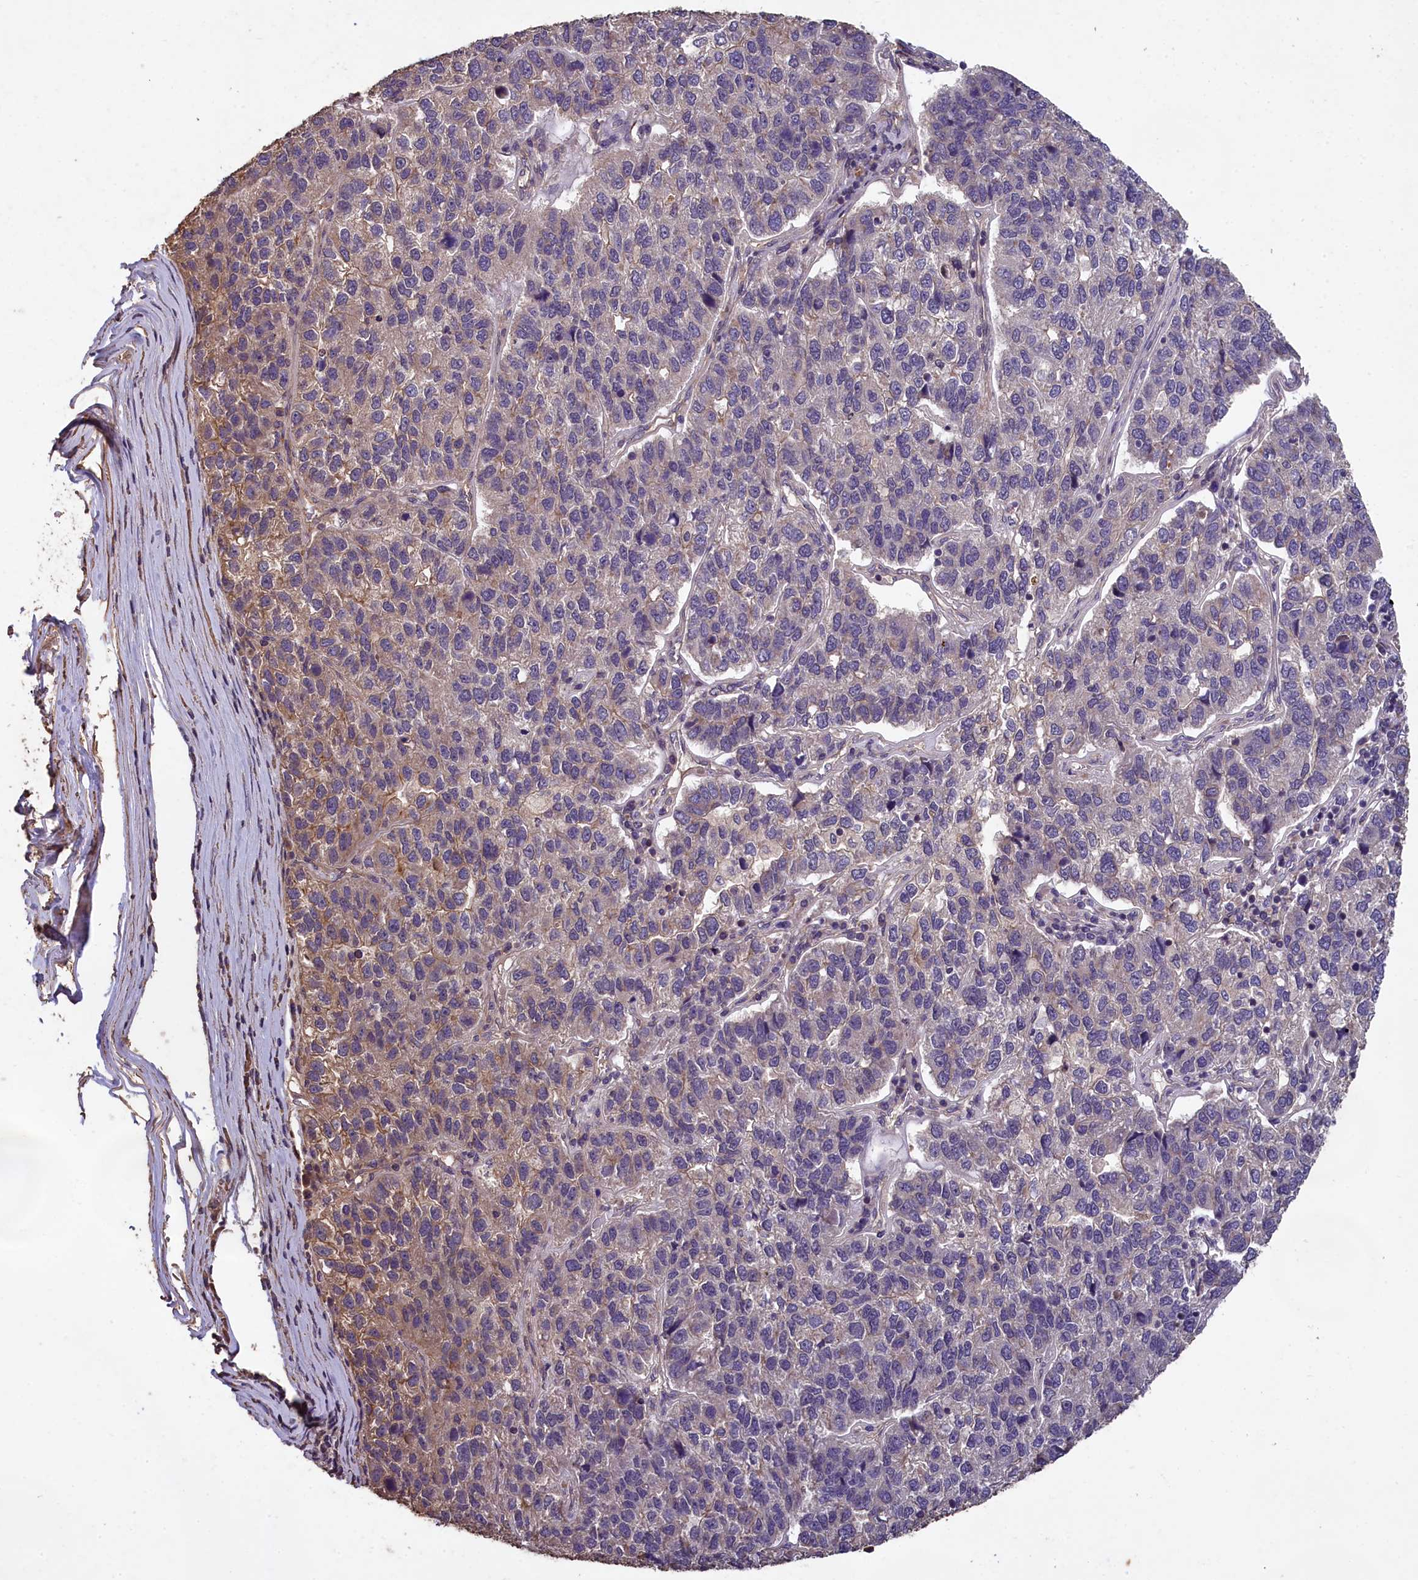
{"staining": {"intensity": "weak", "quantity": "<25%", "location": "cytoplasmic/membranous"}, "tissue": "pancreatic cancer", "cell_type": "Tumor cells", "image_type": "cancer", "snomed": [{"axis": "morphology", "description": "Adenocarcinoma, NOS"}, {"axis": "topography", "description": "Pancreas"}], "caption": "This is an immunohistochemistry photomicrograph of pancreatic cancer. There is no staining in tumor cells.", "gene": "CHD9", "patient": {"sex": "female", "age": 61}}